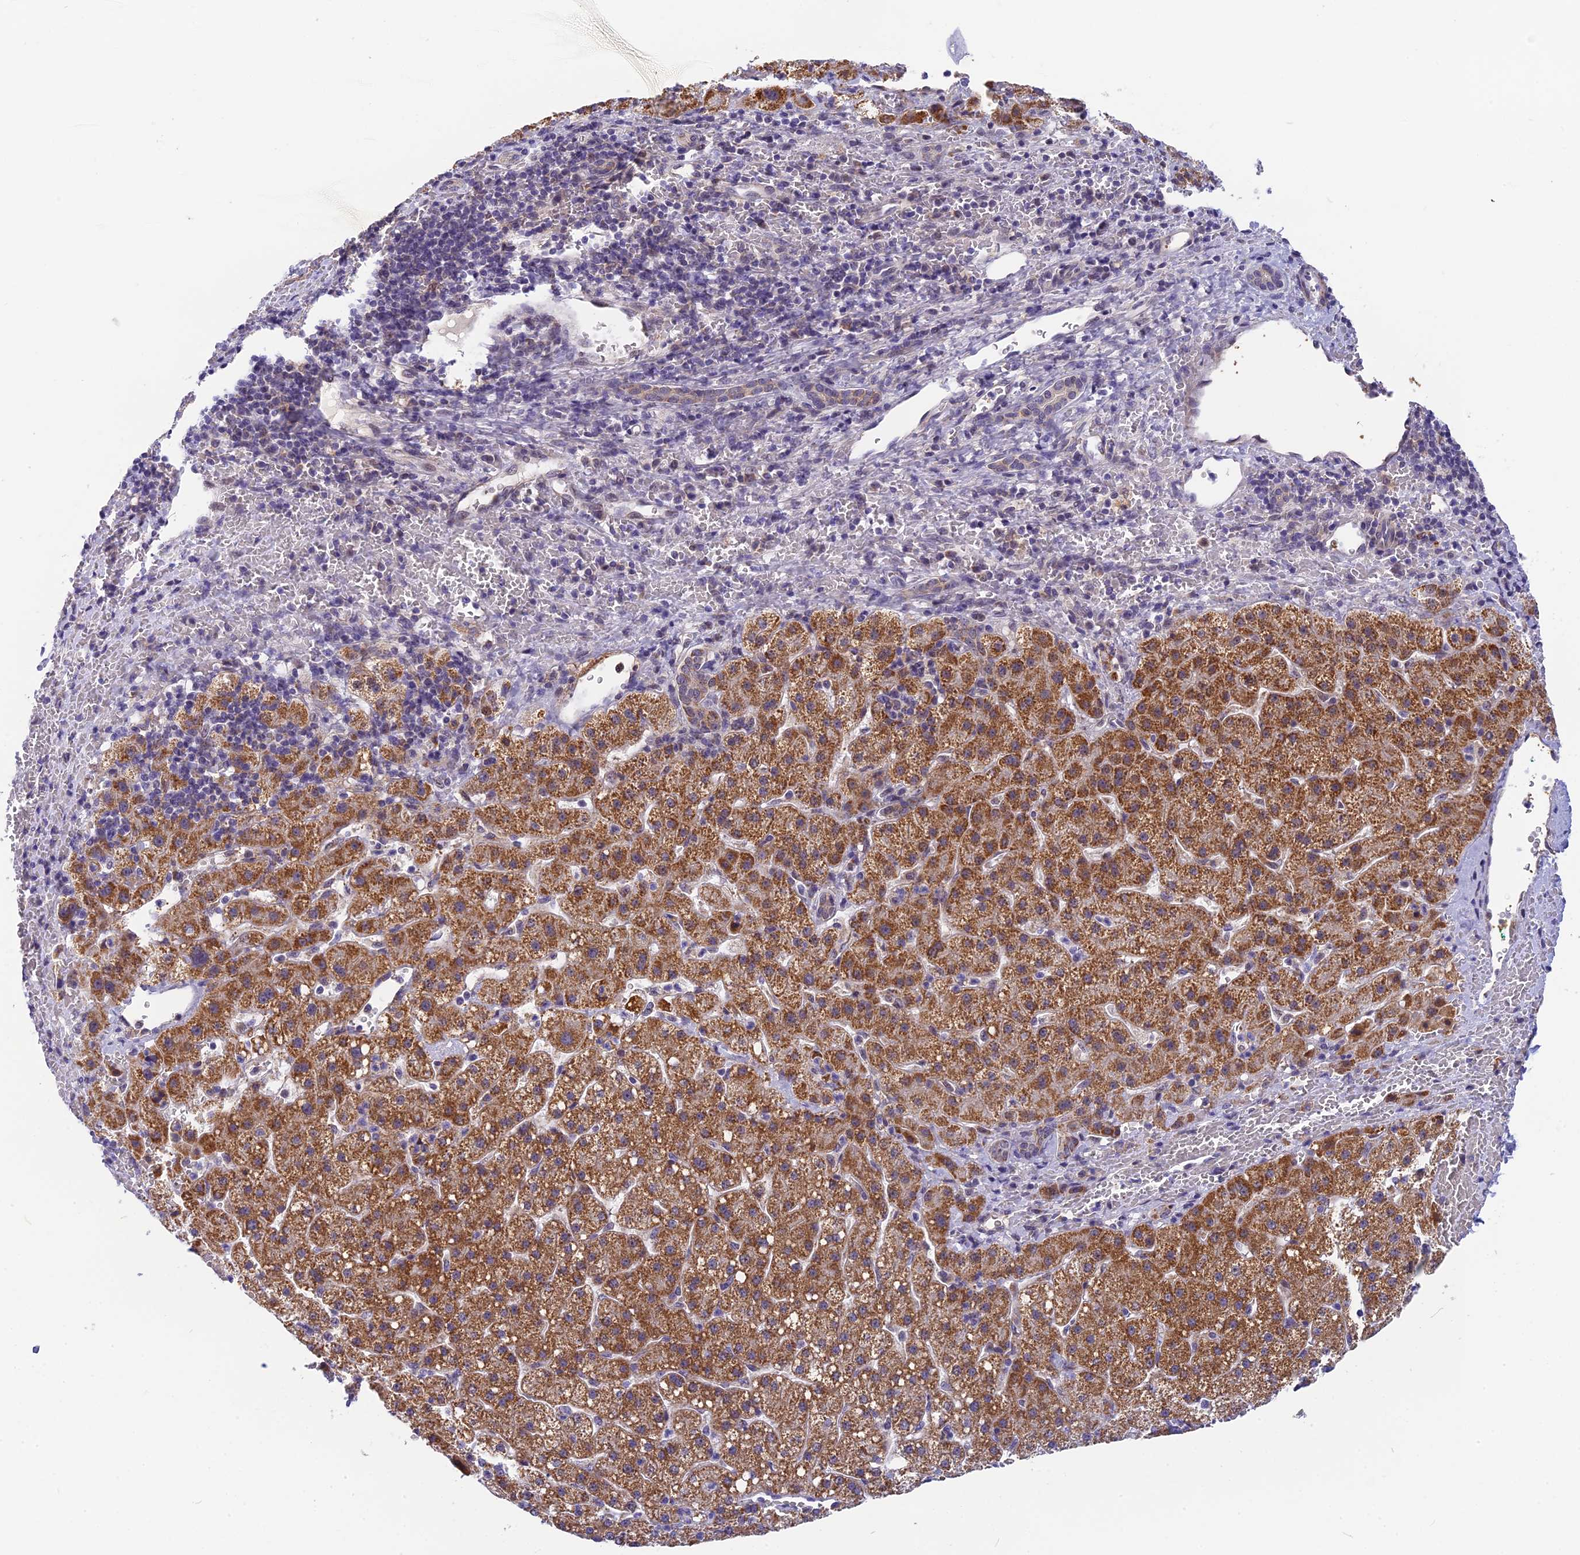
{"staining": {"intensity": "moderate", "quantity": ">75%", "location": "cytoplasmic/membranous"}, "tissue": "liver cancer", "cell_type": "Tumor cells", "image_type": "cancer", "snomed": [{"axis": "morphology", "description": "Carcinoma, Hepatocellular, NOS"}, {"axis": "topography", "description": "Liver"}], "caption": "Human liver cancer stained with a brown dye demonstrates moderate cytoplasmic/membranous positive staining in approximately >75% of tumor cells.", "gene": "CMC1", "patient": {"sex": "male", "age": 57}}